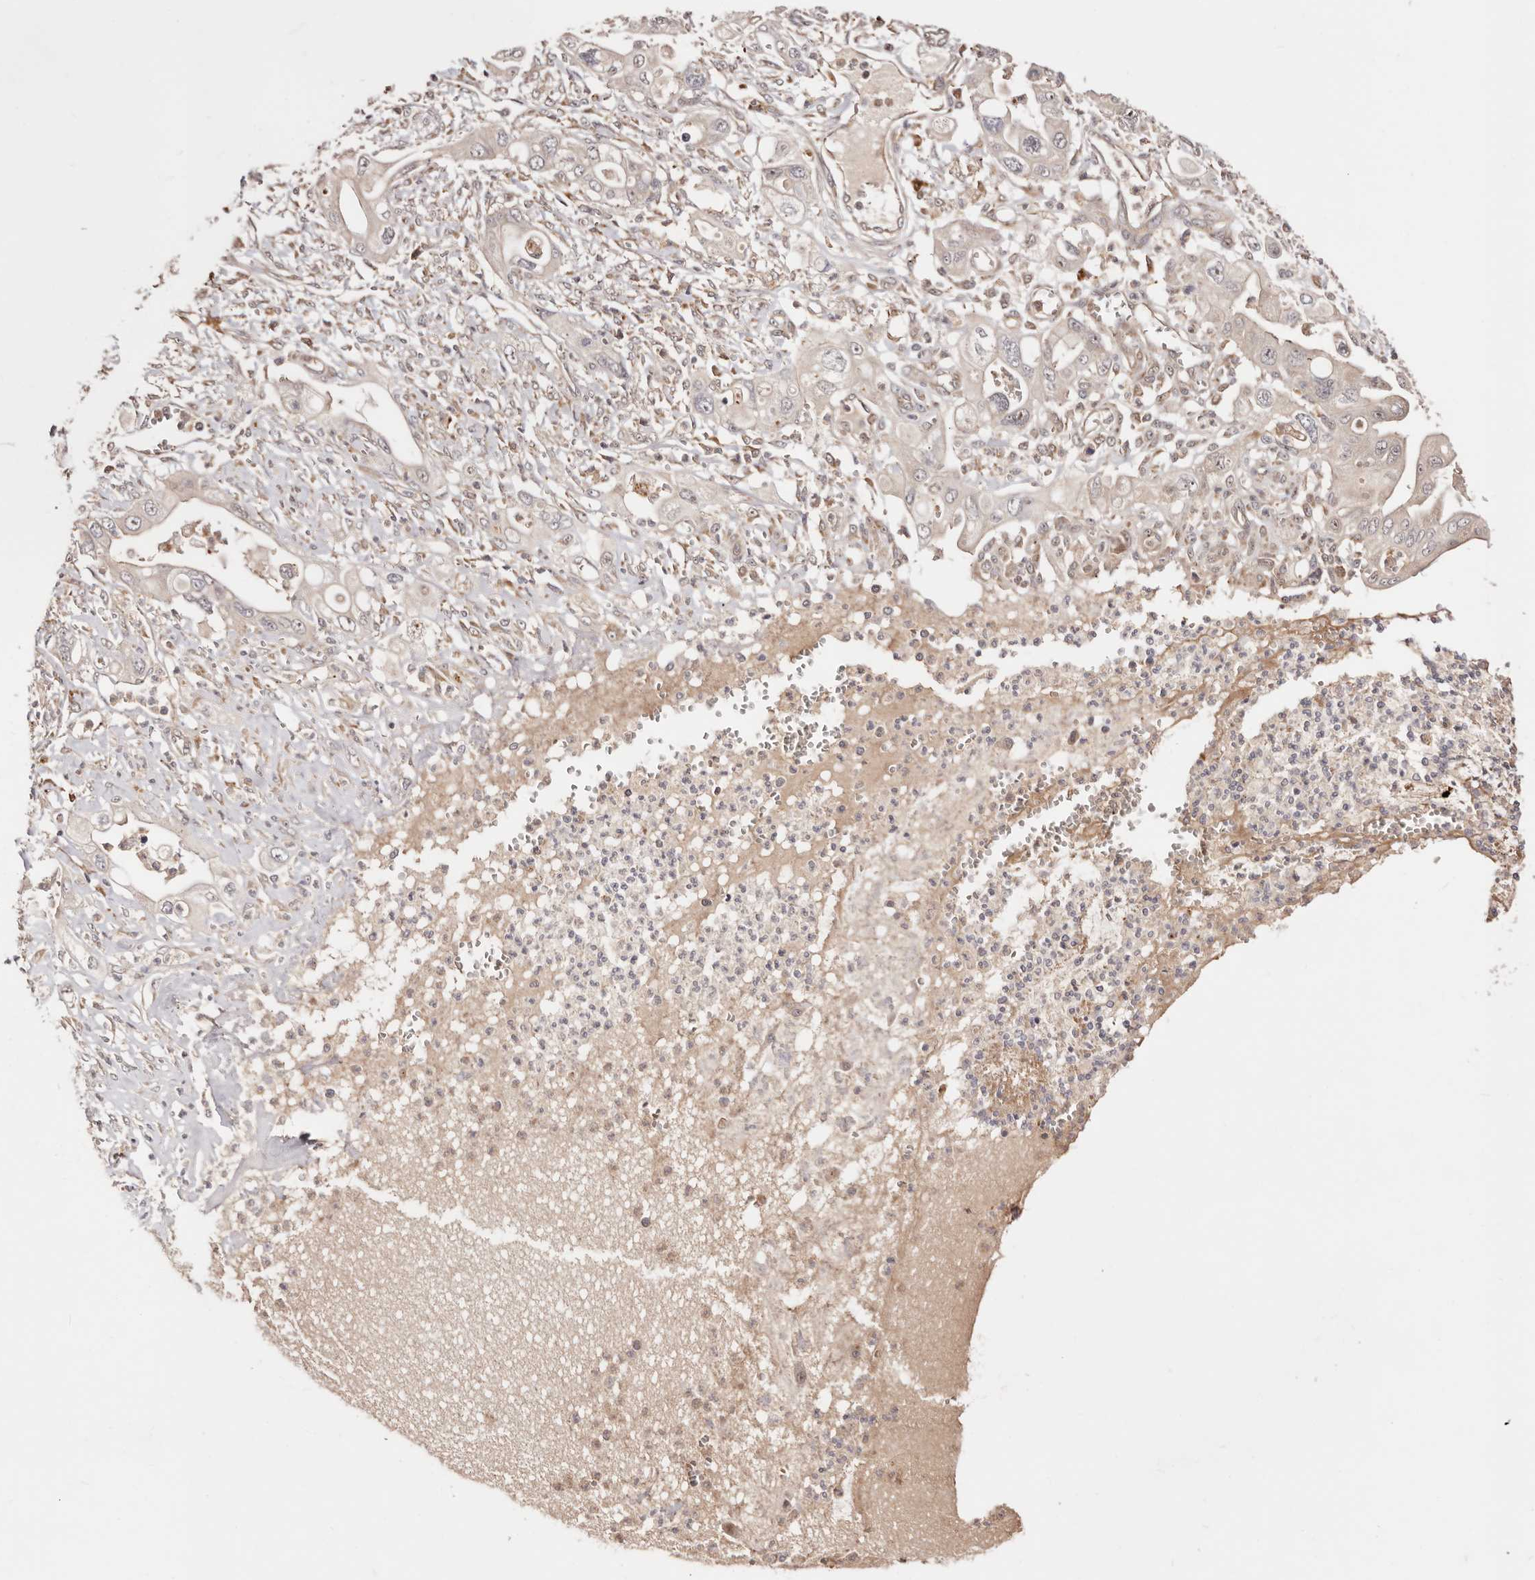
{"staining": {"intensity": "weak", "quantity": "<25%", "location": "cytoplasmic/membranous"}, "tissue": "pancreatic cancer", "cell_type": "Tumor cells", "image_type": "cancer", "snomed": [{"axis": "morphology", "description": "Adenocarcinoma, NOS"}, {"axis": "topography", "description": "Pancreas"}], "caption": "High power microscopy photomicrograph of an immunohistochemistry image of pancreatic cancer, revealing no significant expression in tumor cells.", "gene": "PTPN22", "patient": {"sex": "male", "age": 68}}